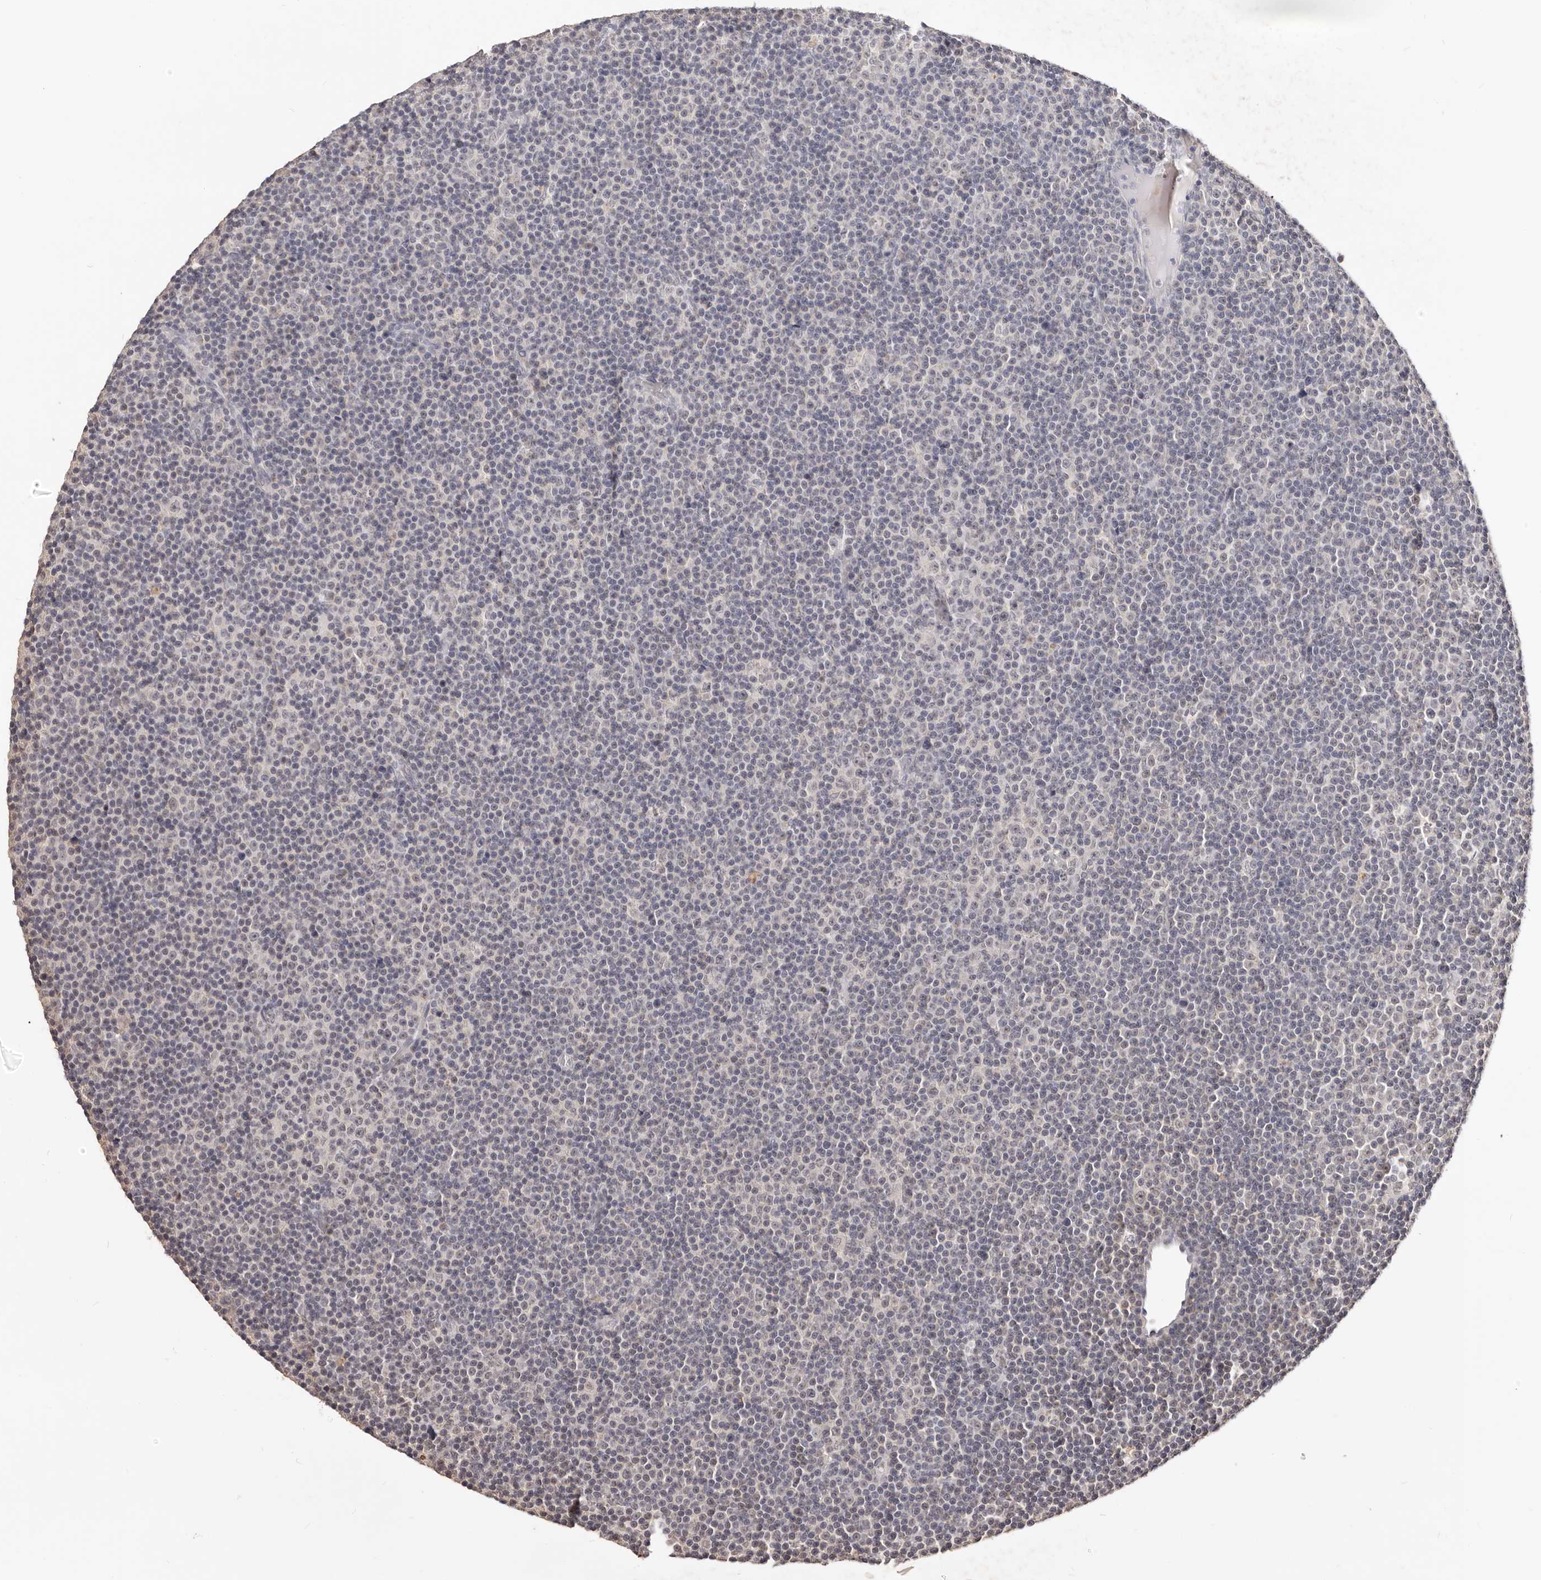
{"staining": {"intensity": "negative", "quantity": "none", "location": "none"}, "tissue": "lymphoma", "cell_type": "Tumor cells", "image_type": "cancer", "snomed": [{"axis": "morphology", "description": "Malignant lymphoma, non-Hodgkin's type, Low grade"}, {"axis": "topography", "description": "Lymph node"}], "caption": "Immunohistochemistry of lymphoma shows no staining in tumor cells.", "gene": "TSPAN13", "patient": {"sex": "female", "age": 67}}